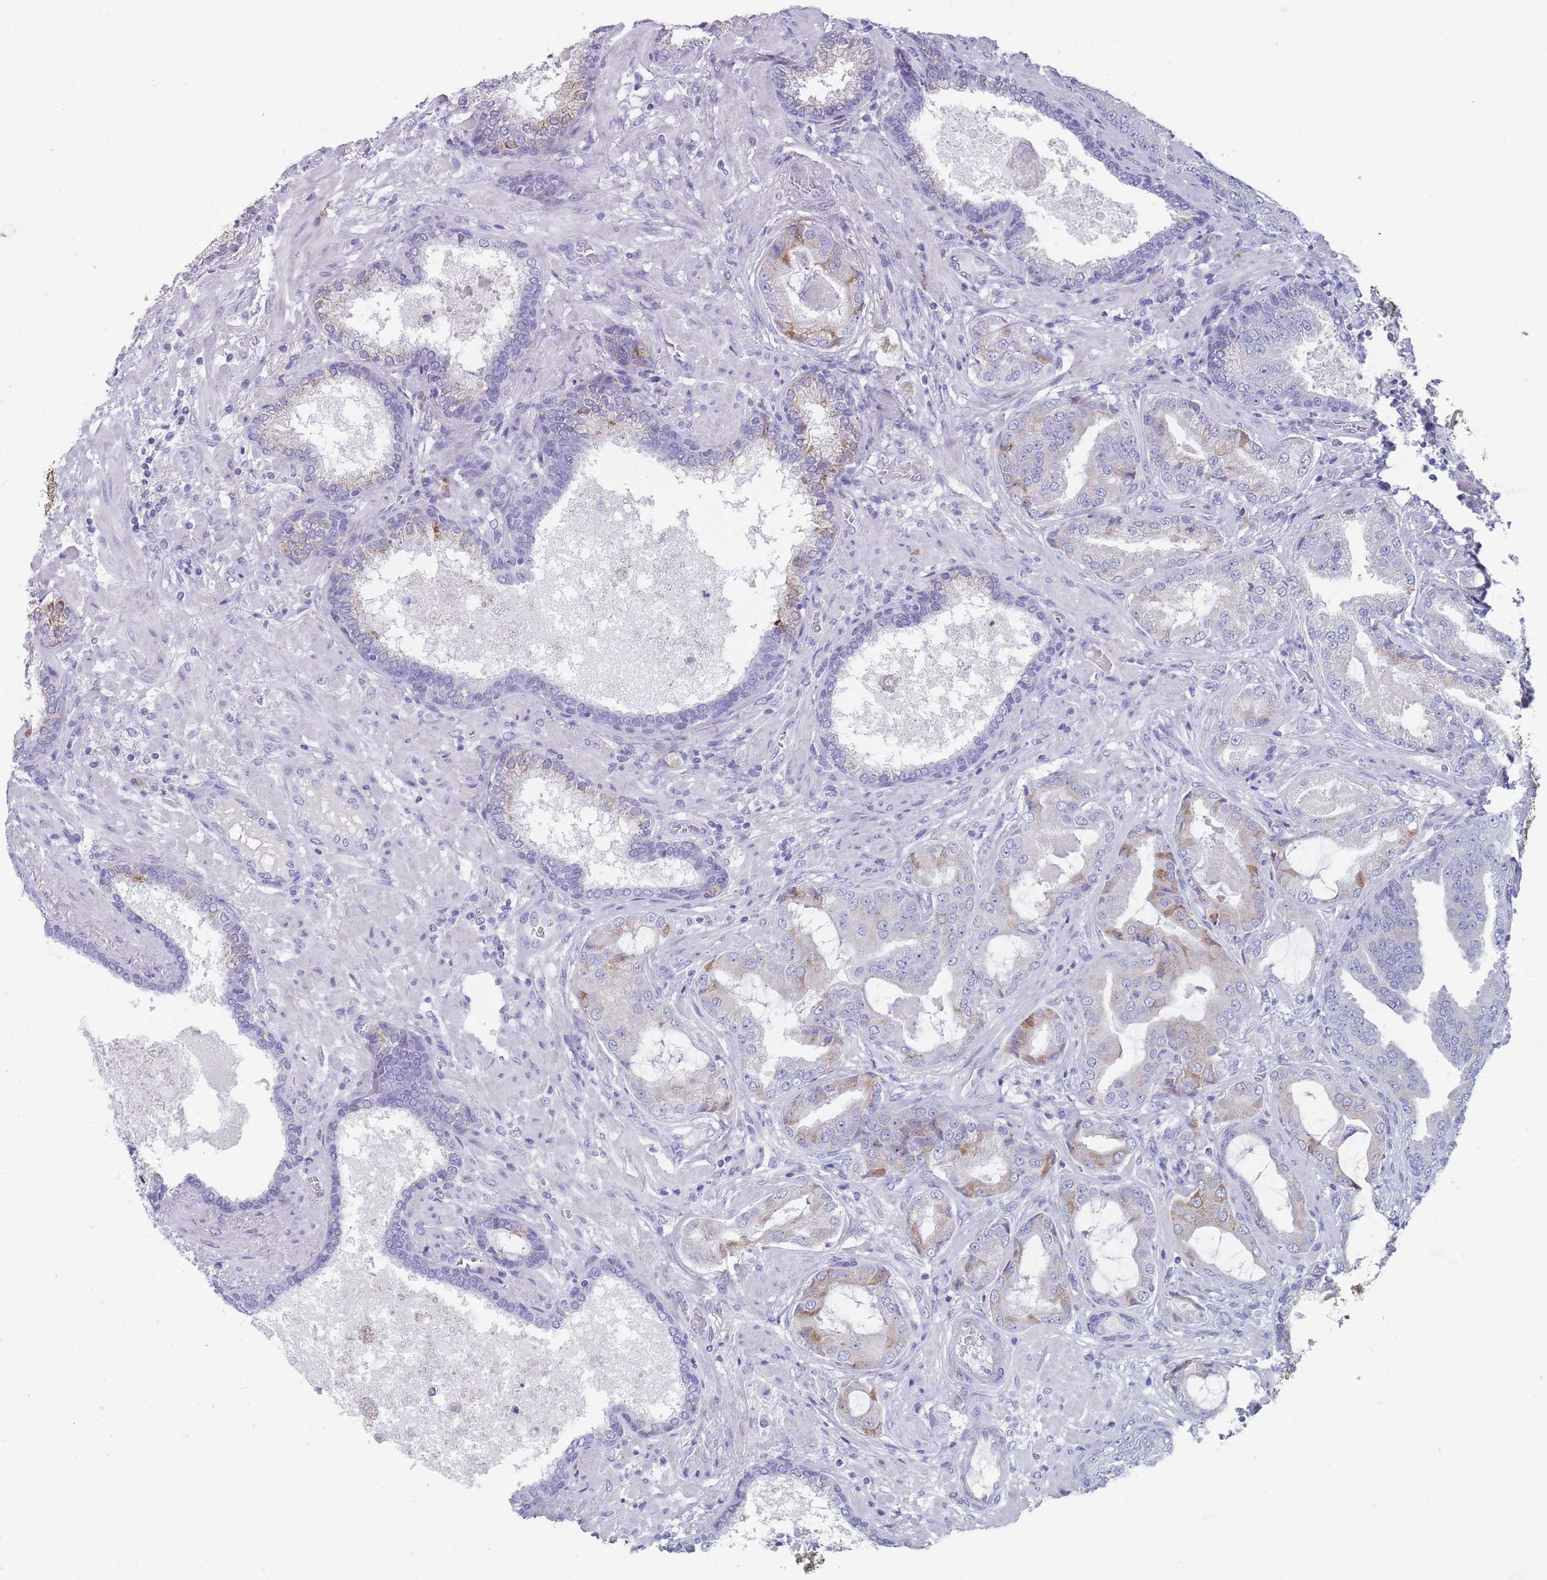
{"staining": {"intensity": "moderate", "quantity": "<25%", "location": "cytoplasmic/membranous"}, "tissue": "prostate cancer", "cell_type": "Tumor cells", "image_type": "cancer", "snomed": [{"axis": "morphology", "description": "Adenocarcinoma, High grade"}, {"axis": "topography", "description": "Prostate"}], "caption": "The immunohistochemical stain shows moderate cytoplasmic/membranous expression in tumor cells of adenocarcinoma (high-grade) (prostate) tissue.", "gene": "ST8SIA5", "patient": {"sex": "male", "age": 68}}